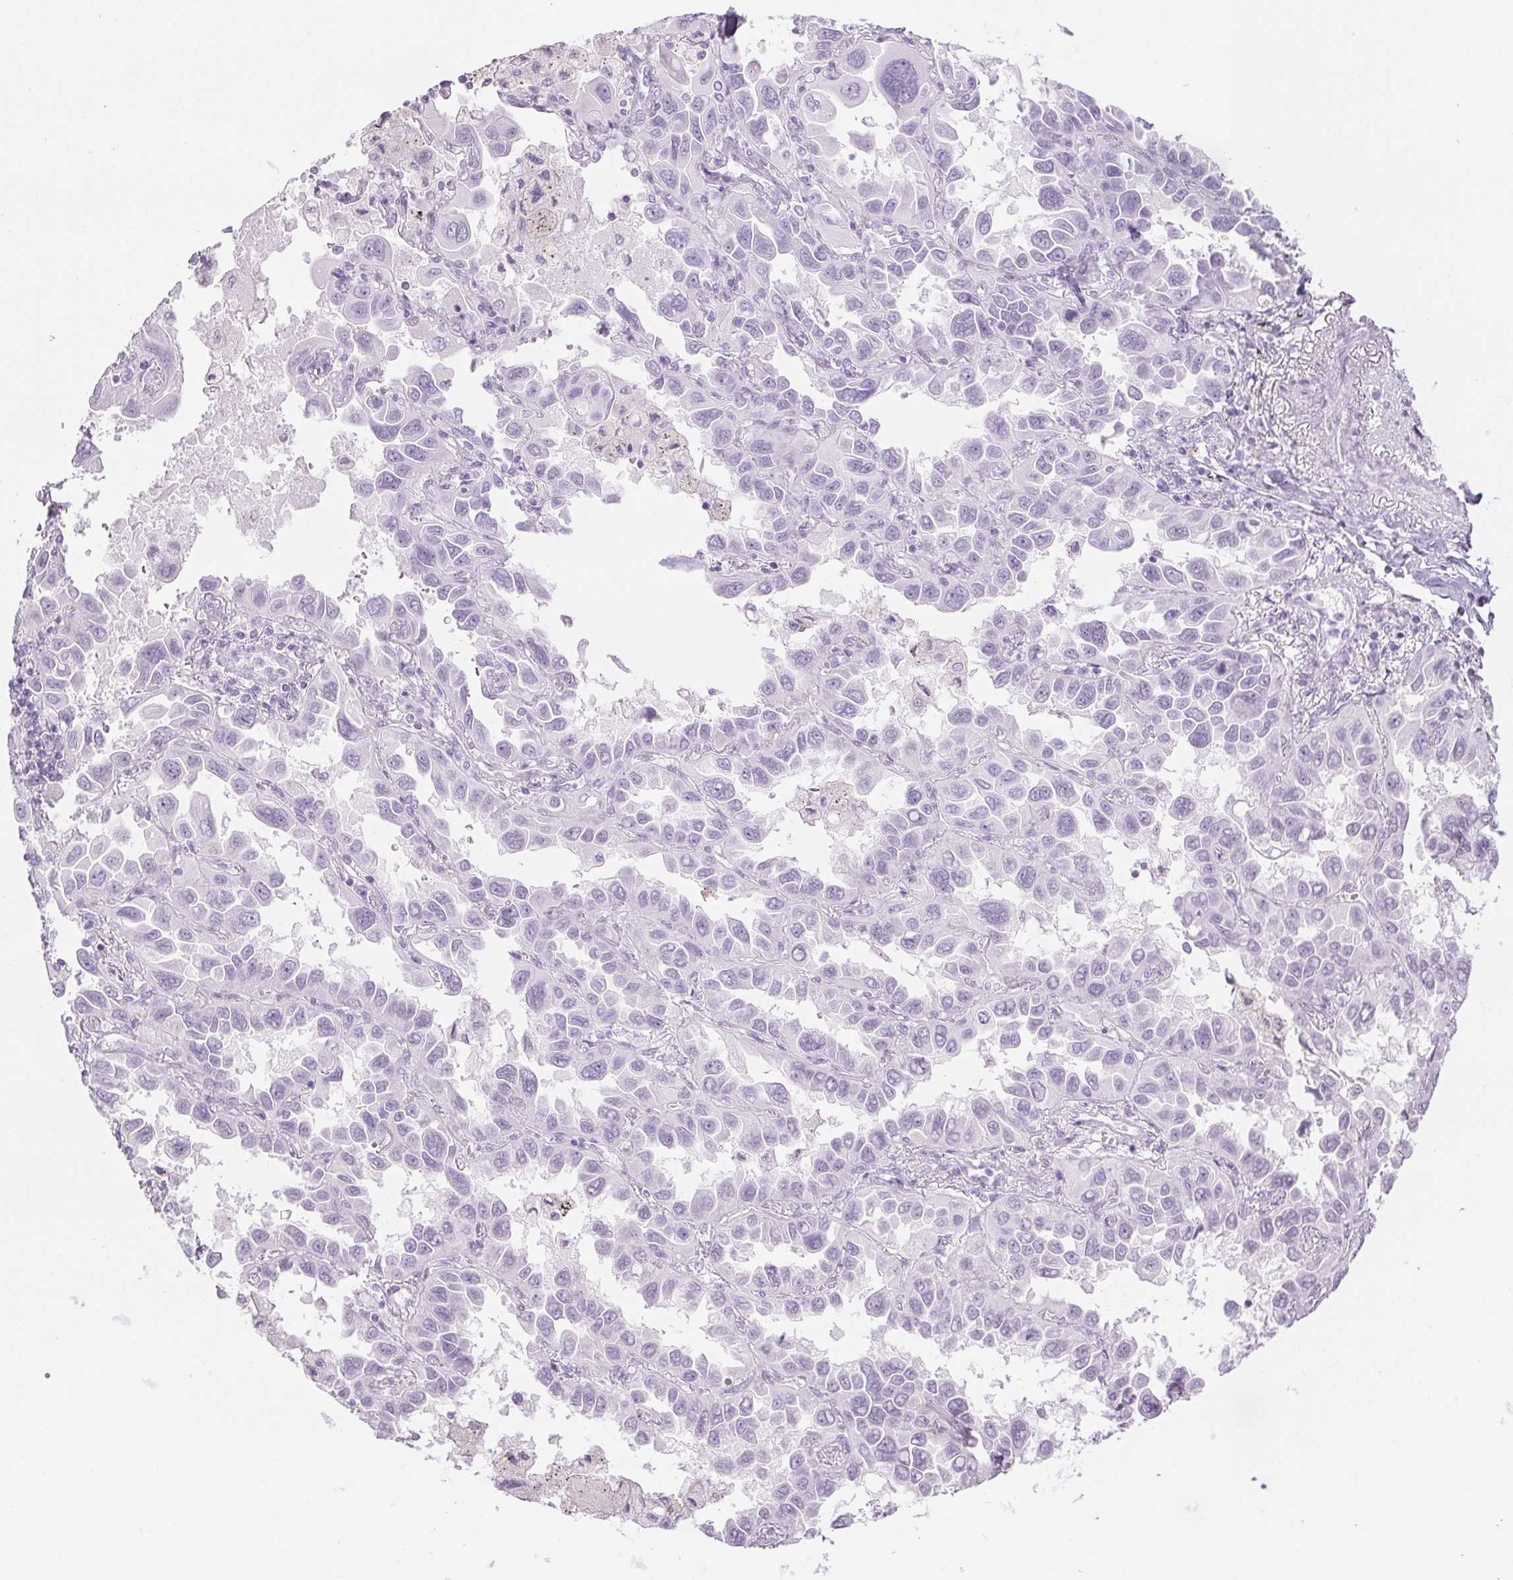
{"staining": {"intensity": "negative", "quantity": "none", "location": "none"}, "tissue": "lung cancer", "cell_type": "Tumor cells", "image_type": "cancer", "snomed": [{"axis": "morphology", "description": "Adenocarcinoma, NOS"}, {"axis": "topography", "description": "Lung"}], "caption": "Immunohistochemistry (IHC) micrograph of neoplastic tissue: lung cancer stained with DAB (3,3'-diaminobenzidine) reveals no significant protein positivity in tumor cells.", "gene": "SPRR3", "patient": {"sex": "male", "age": 64}}